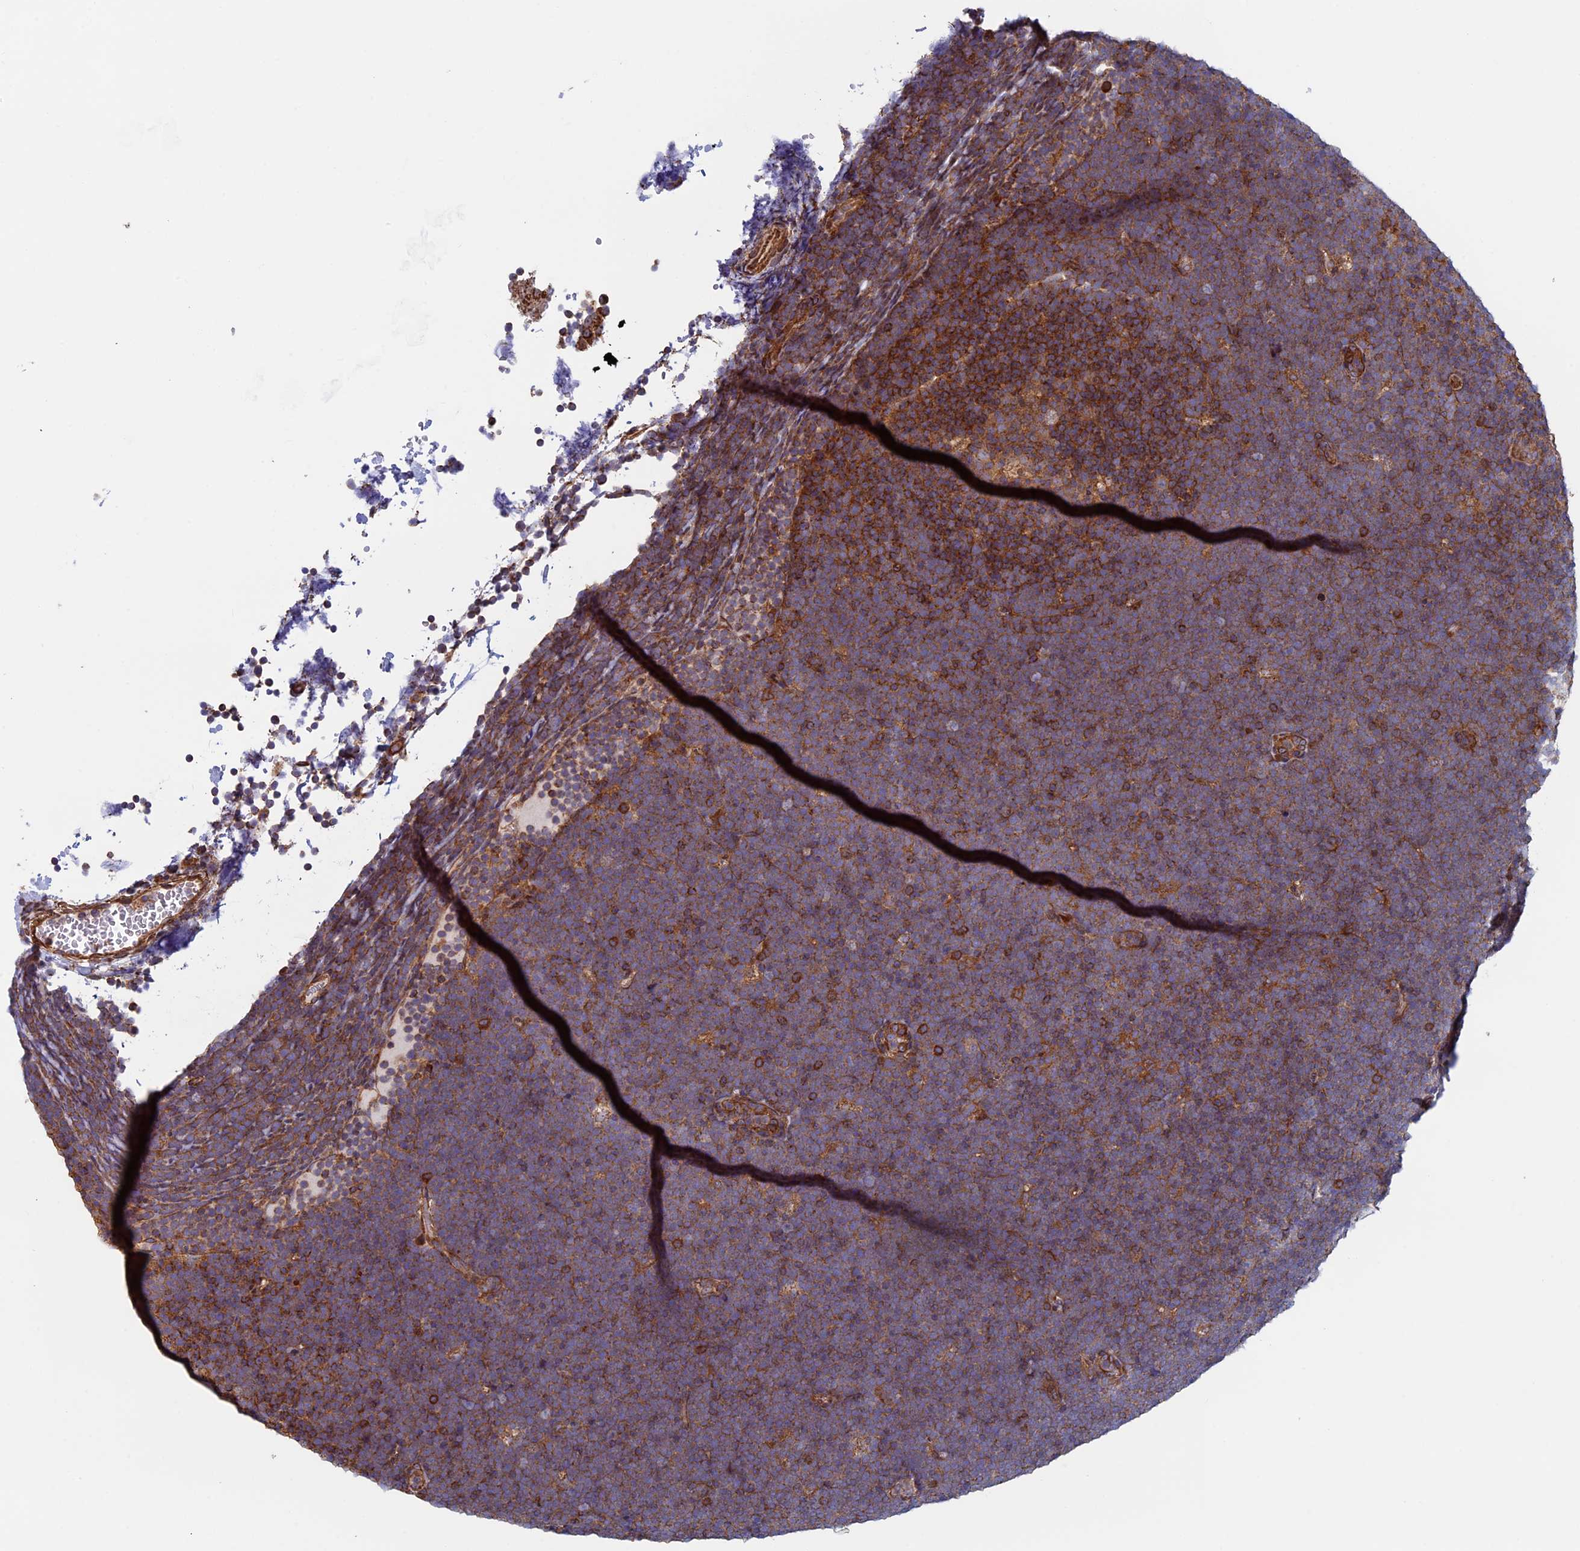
{"staining": {"intensity": "moderate", "quantity": ">75%", "location": "cytoplasmic/membranous"}, "tissue": "lymphoma", "cell_type": "Tumor cells", "image_type": "cancer", "snomed": [{"axis": "morphology", "description": "Malignant lymphoma, non-Hodgkin's type, High grade"}, {"axis": "topography", "description": "Lymph node"}], "caption": "The micrograph shows staining of high-grade malignant lymphoma, non-Hodgkin's type, revealing moderate cytoplasmic/membranous protein expression (brown color) within tumor cells.", "gene": "CCDC8", "patient": {"sex": "male", "age": 13}}